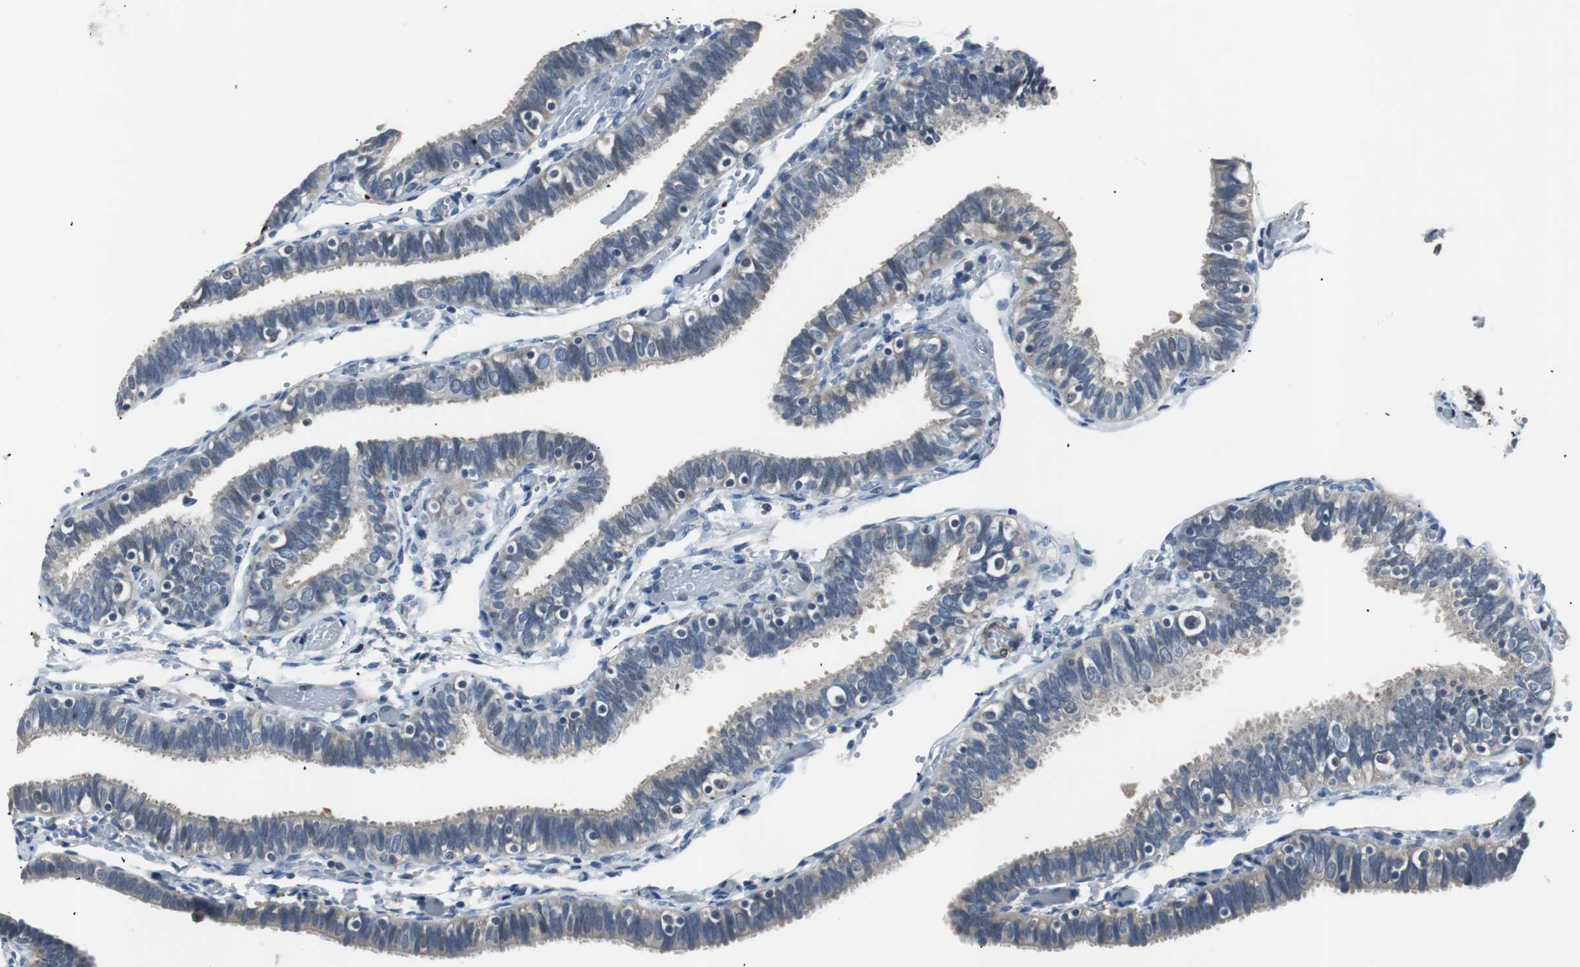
{"staining": {"intensity": "weak", "quantity": "25%-75%", "location": "cytoplasmic/membranous"}, "tissue": "fallopian tube", "cell_type": "Glandular cells", "image_type": "normal", "snomed": [{"axis": "morphology", "description": "Normal tissue, NOS"}, {"axis": "topography", "description": "Fallopian tube"}], "caption": "This is an image of IHC staining of unremarkable fallopian tube, which shows weak expression in the cytoplasmic/membranous of glandular cells.", "gene": "PCYT1B", "patient": {"sex": "female", "age": 46}}